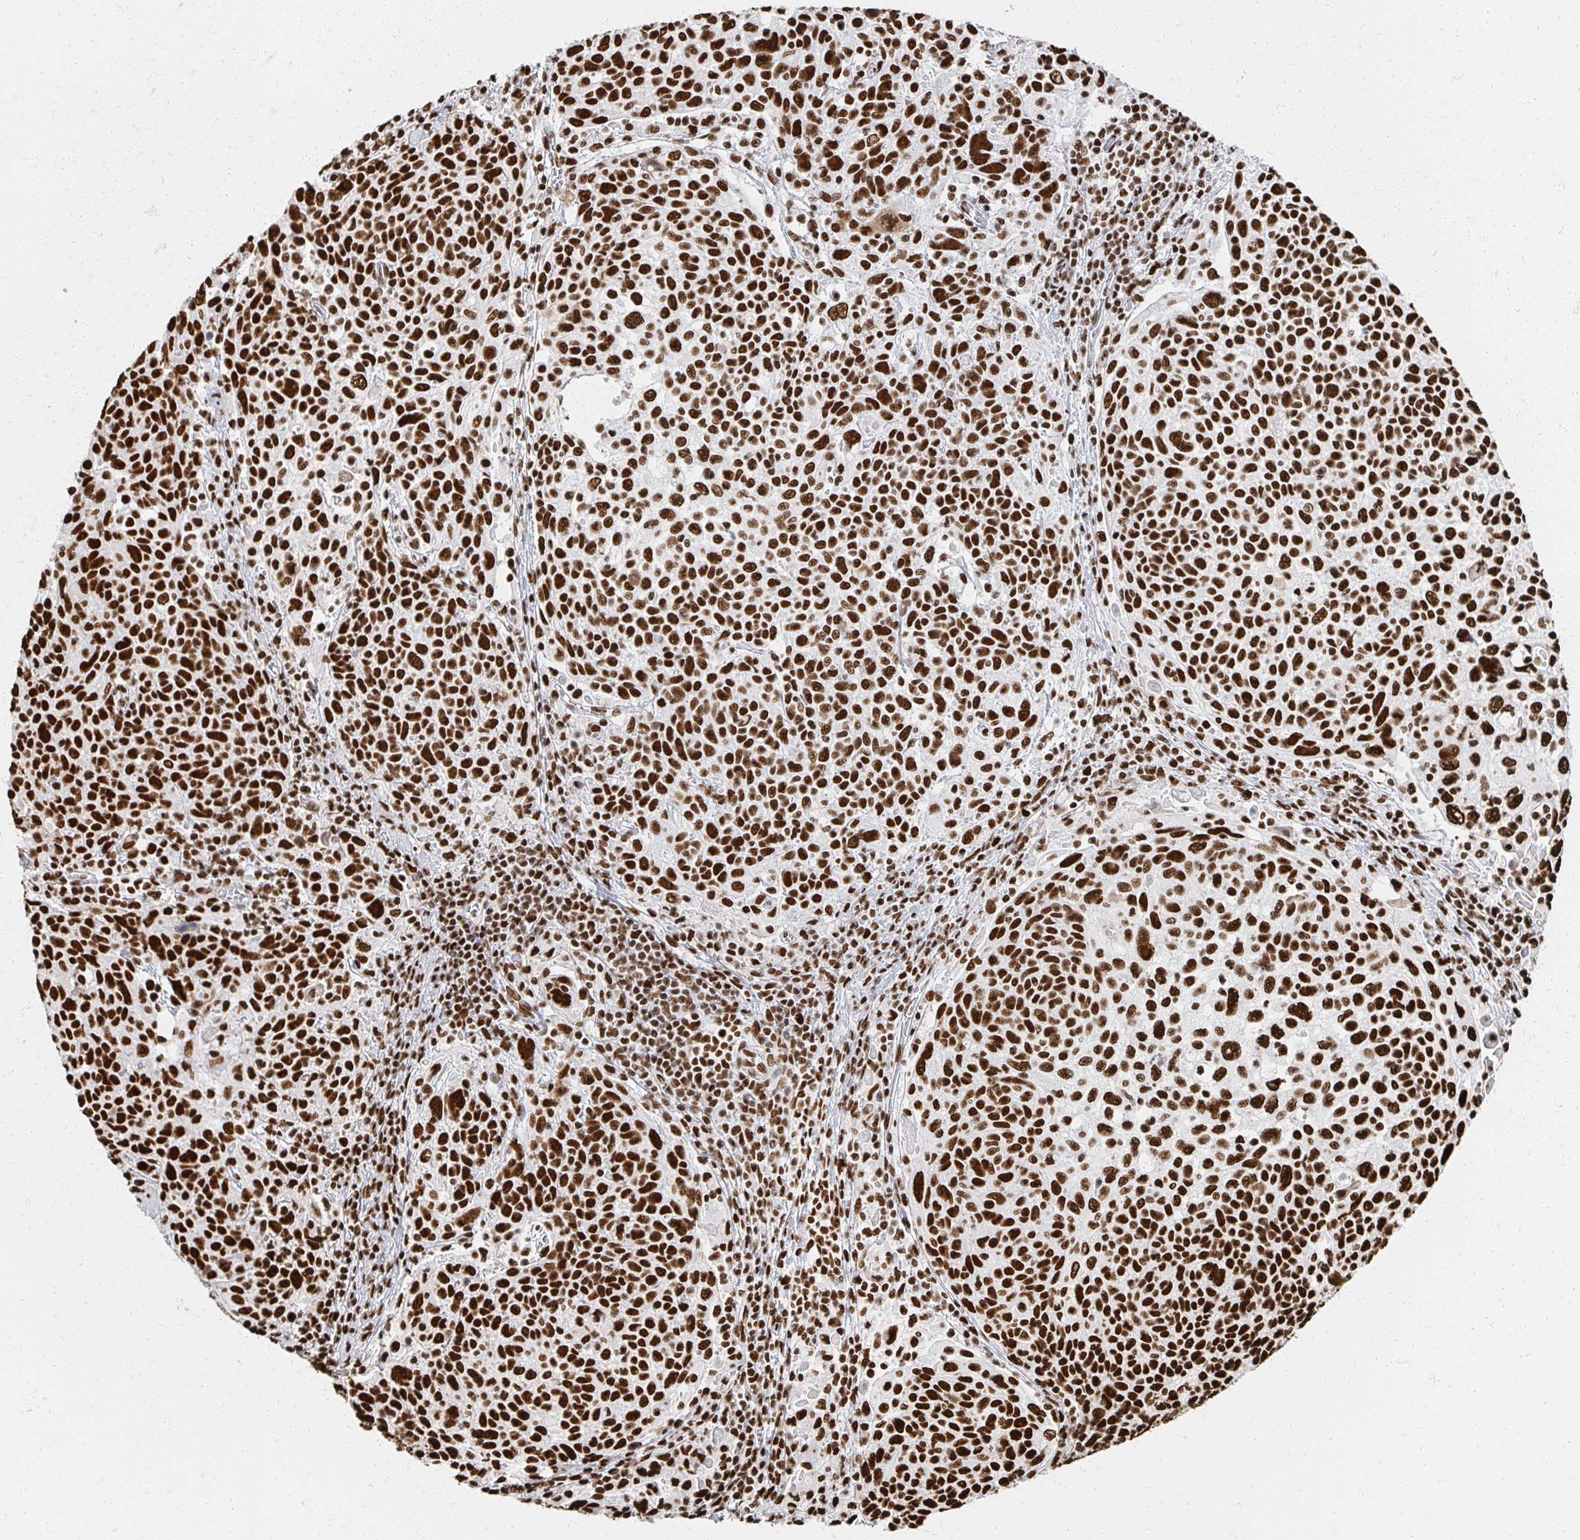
{"staining": {"intensity": "strong", "quantity": ">75%", "location": "nuclear"}, "tissue": "cervical cancer", "cell_type": "Tumor cells", "image_type": "cancer", "snomed": [{"axis": "morphology", "description": "Squamous cell carcinoma, NOS"}, {"axis": "topography", "description": "Cervix"}], "caption": "Strong nuclear staining is present in about >75% of tumor cells in cervical cancer.", "gene": "RBBP7", "patient": {"sex": "female", "age": 61}}